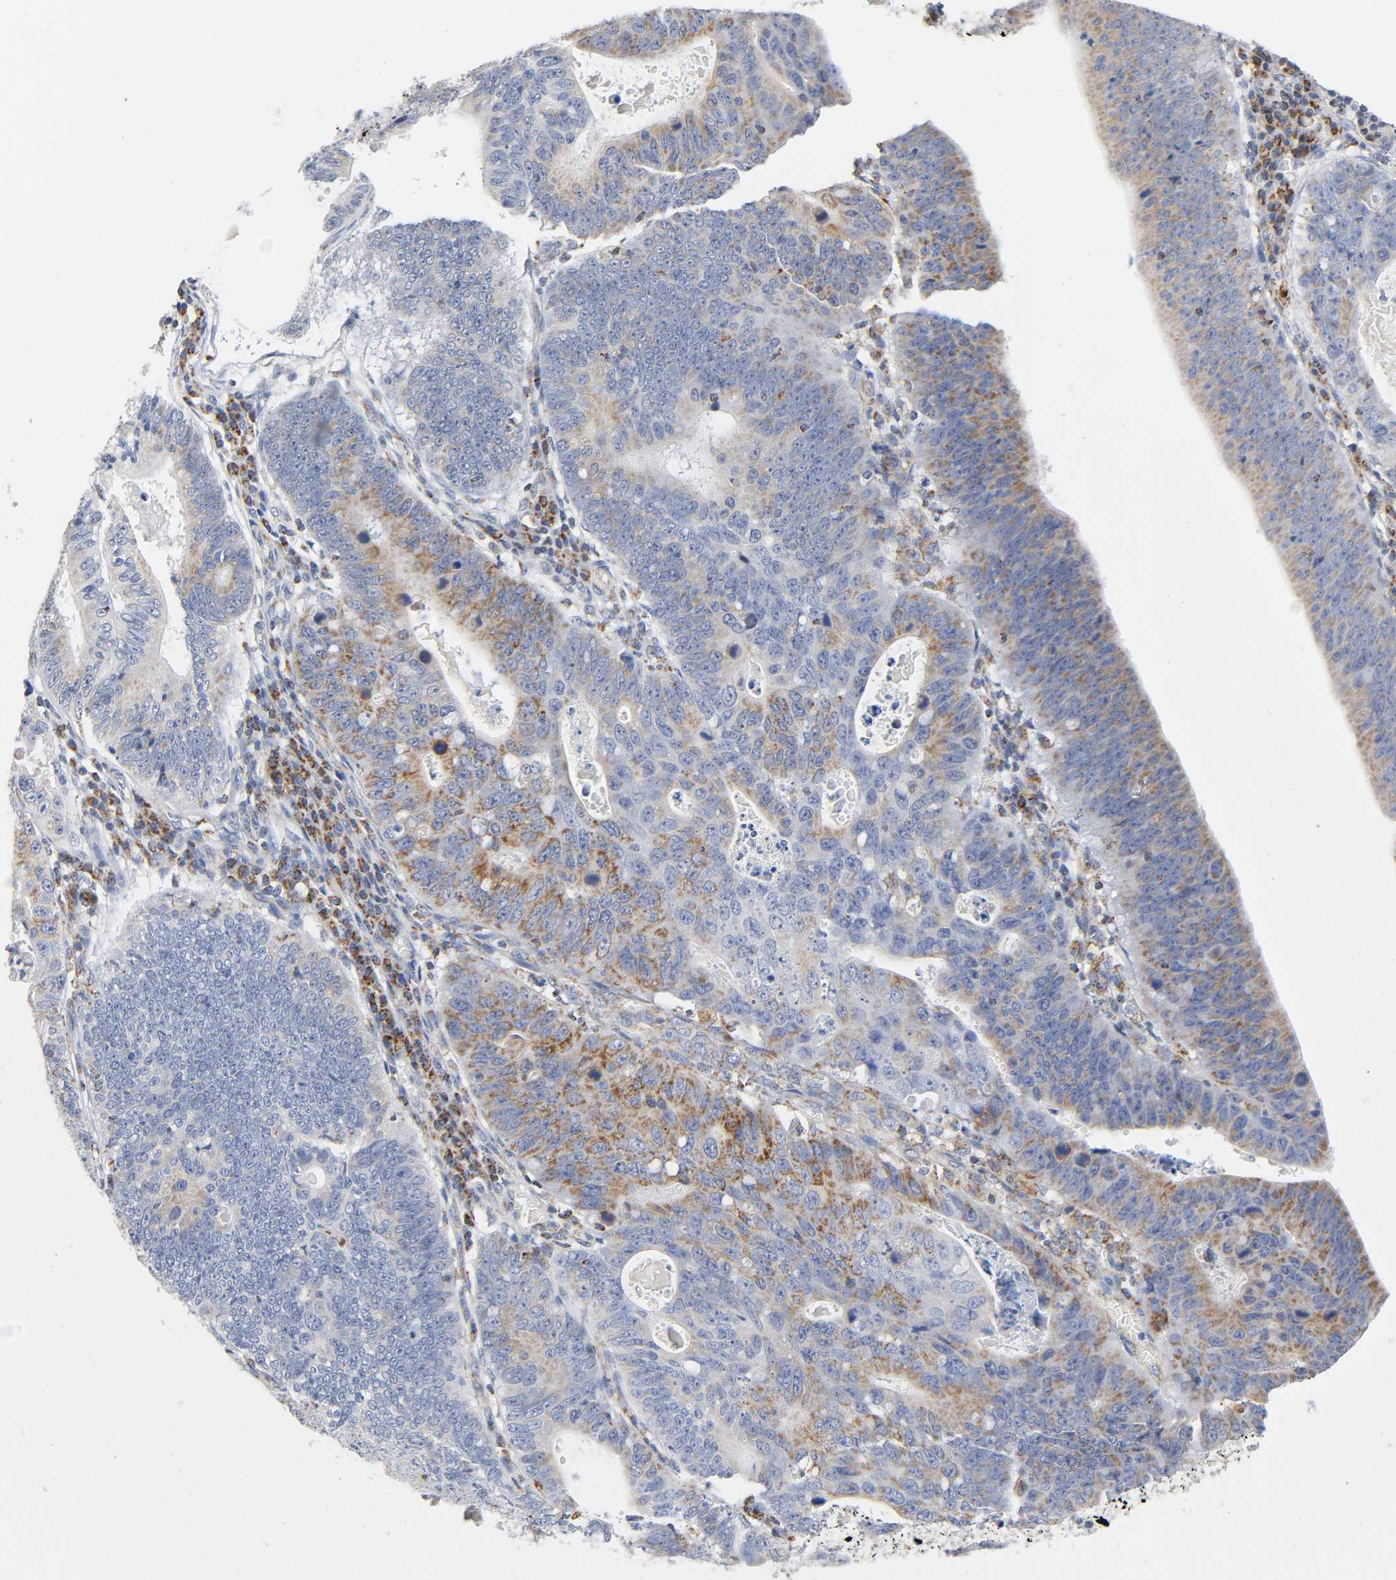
{"staining": {"intensity": "moderate", "quantity": "25%-75%", "location": "cytoplasmic/membranous"}, "tissue": "stomach cancer", "cell_type": "Tumor cells", "image_type": "cancer", "snomed": [{"axis": "morphology", "description": "Adenocarcinoma, NOS"}, {"axis": "topography", "description": "Stomach"}], "caption": "About 25%-75% of tumor cells in human stomach cancer reveal moderate cytoplasmic/membranous protein staining as visualized by brown immunohistochemical staining.", "gene": "BAK1", "patient": {"sex": "male", "age": 59}}